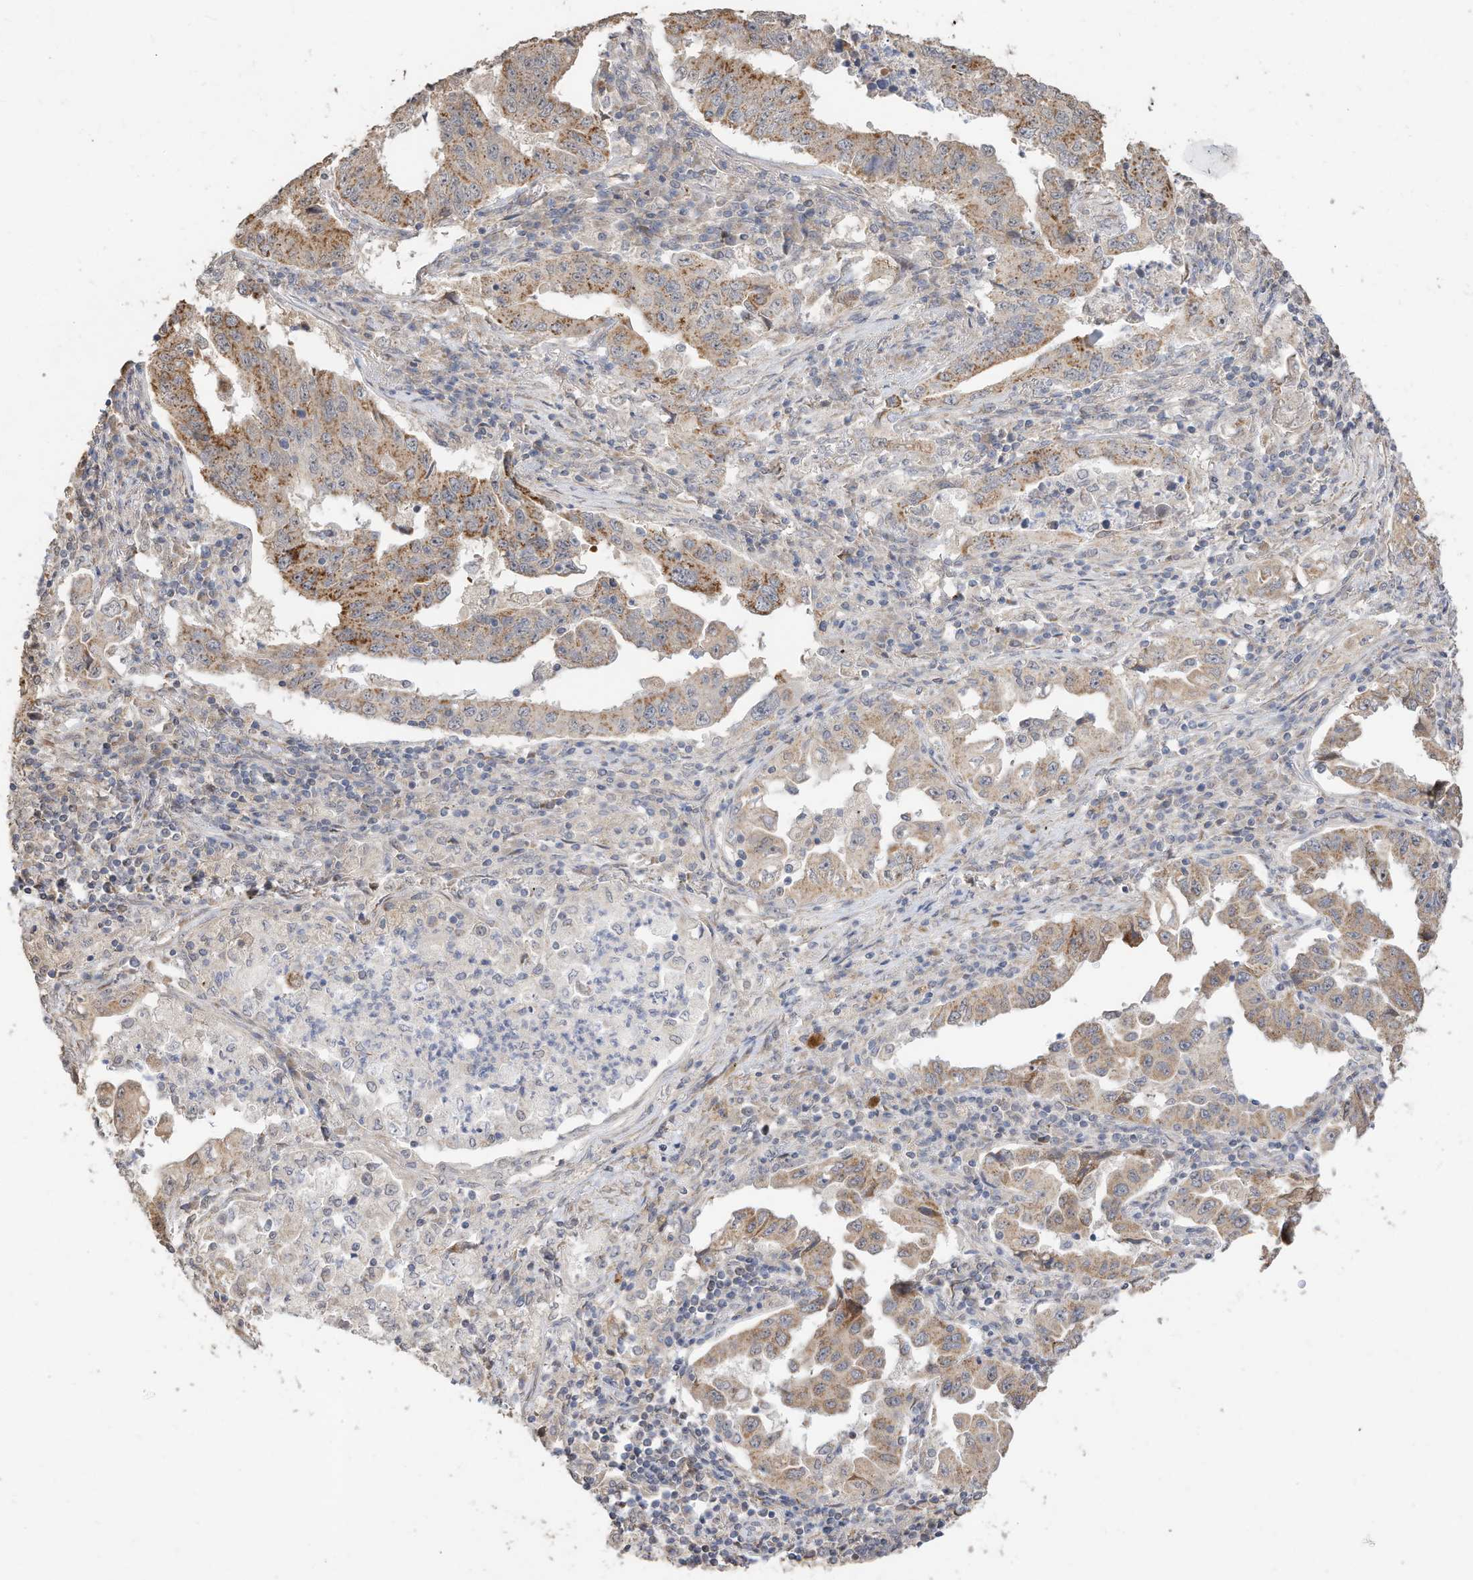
{"staining": {"intensity": "moderate", "quantity": "25%-75%", "location": "cytoplasmic/membranous"}, "tissue": "lung cancer", "cell_type": "Tumor cells", "image_type": "cancer", "snomed": [{"axis": "morphology", "description": "Adenocarcinoma, NOS"}, {"axis": "topography", "description": "Lung"}], "caption": "About 25%-75% of tumor cells in lung cancer (adenocarcinoma) reveal moderate cytoplasmic/membranous protein expression as visualized by brown immunohistochemical staining.", "gene": "CAGE1", "patient": {"sex": "female", "age": 51}}